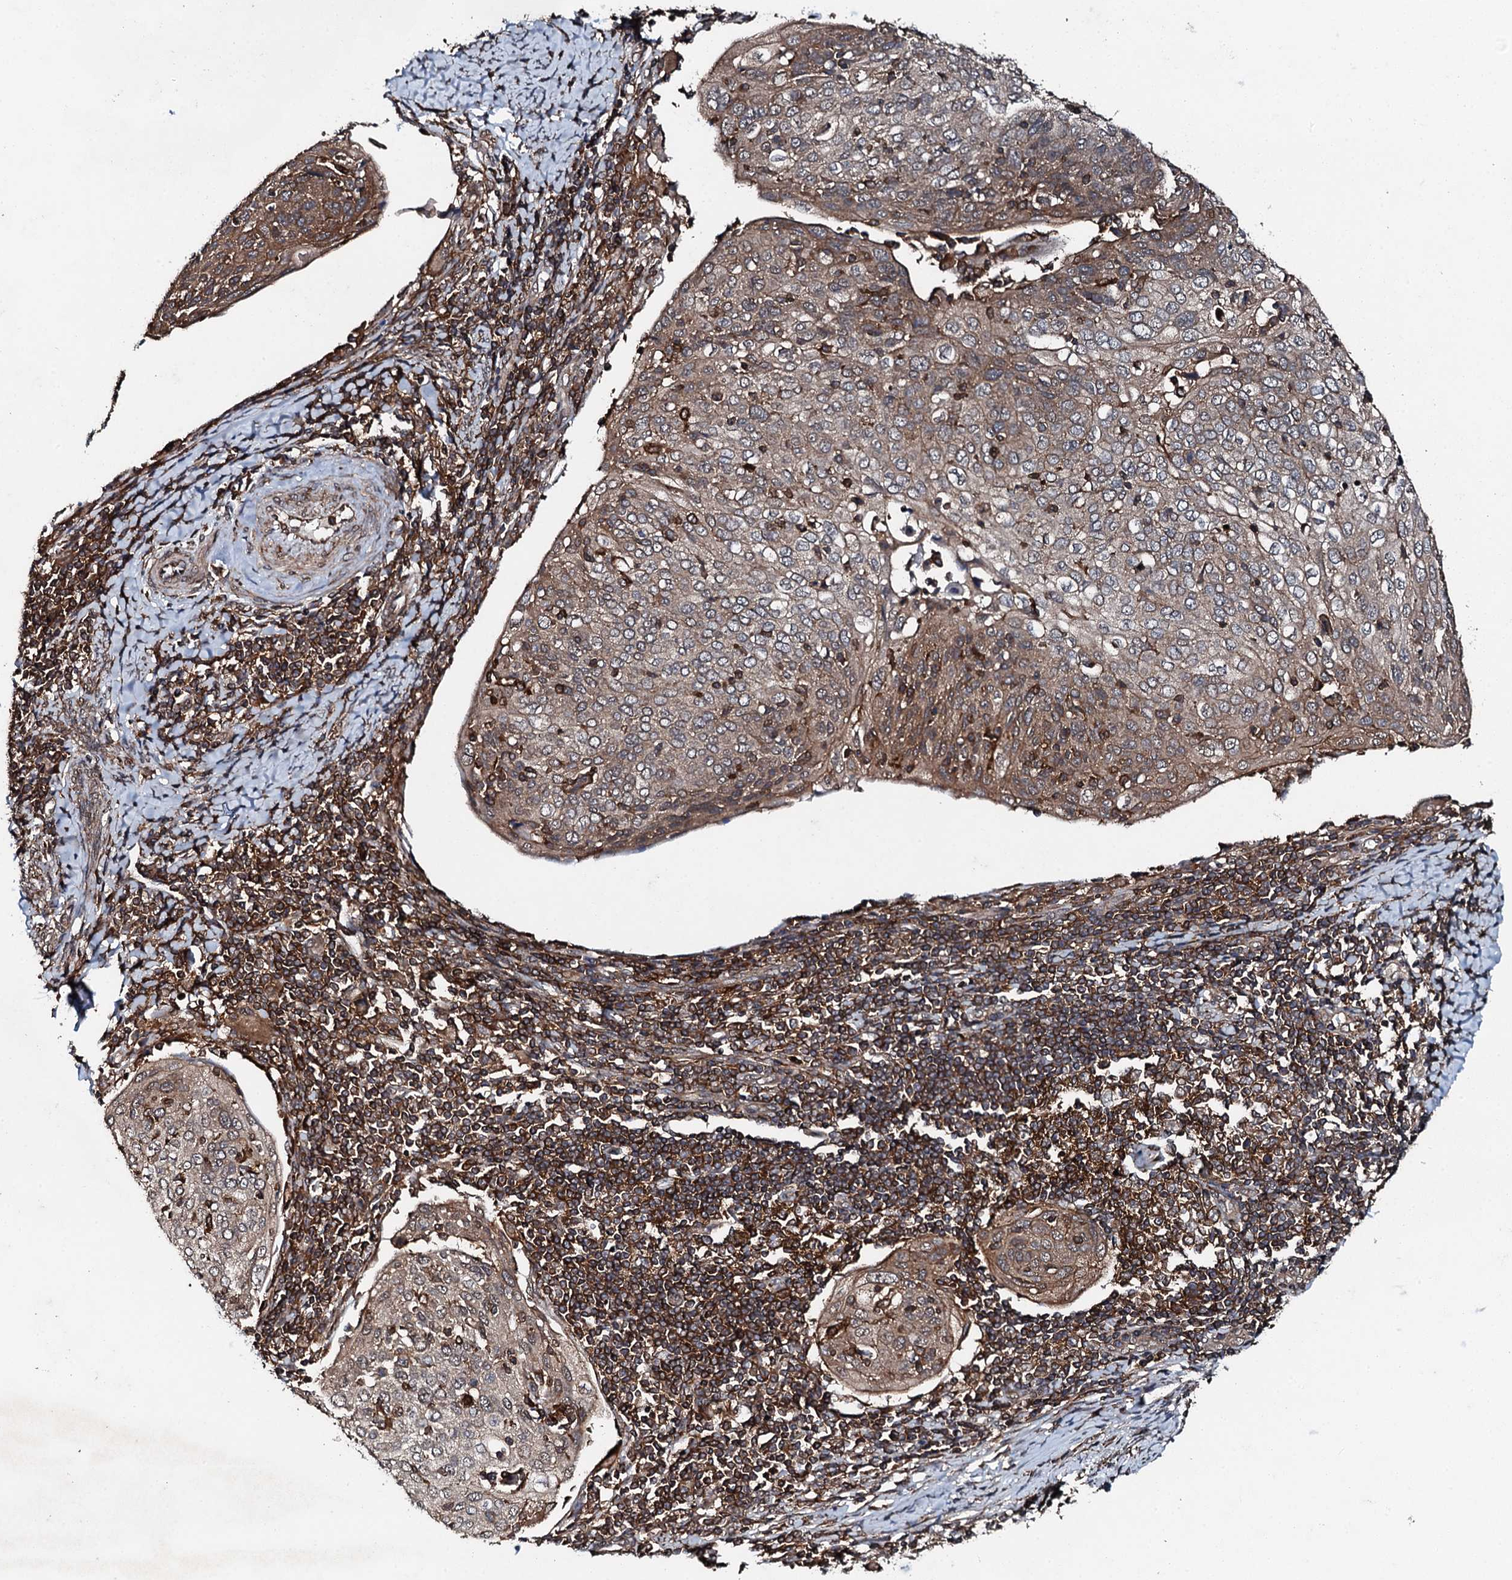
{"staining": {"intensity": "moderate", "quantity": ">75%", "location": "cytoplasmic/membranous,nuclear"}, "tissue": "cervical cancer", "cell_type": "Tumor cells", "image_type": "cancer", "snomed": [{"axis": "morphology", "description": "Squamous cell carcinoma, NOS"}, {"axis": "topography", "description": "Cervix"}], "caption": "DAB (3,3'-diaminobenzidine) immunohistochemical staining of human cervical cancer (squamous cell carcinoma) exhibits moderate cytoplasmic/membranous and nuclear protein expression in approximately >75% of tumor cells.", "gene": "EDC4", "patient": {"sex": "female", "age": 67}}